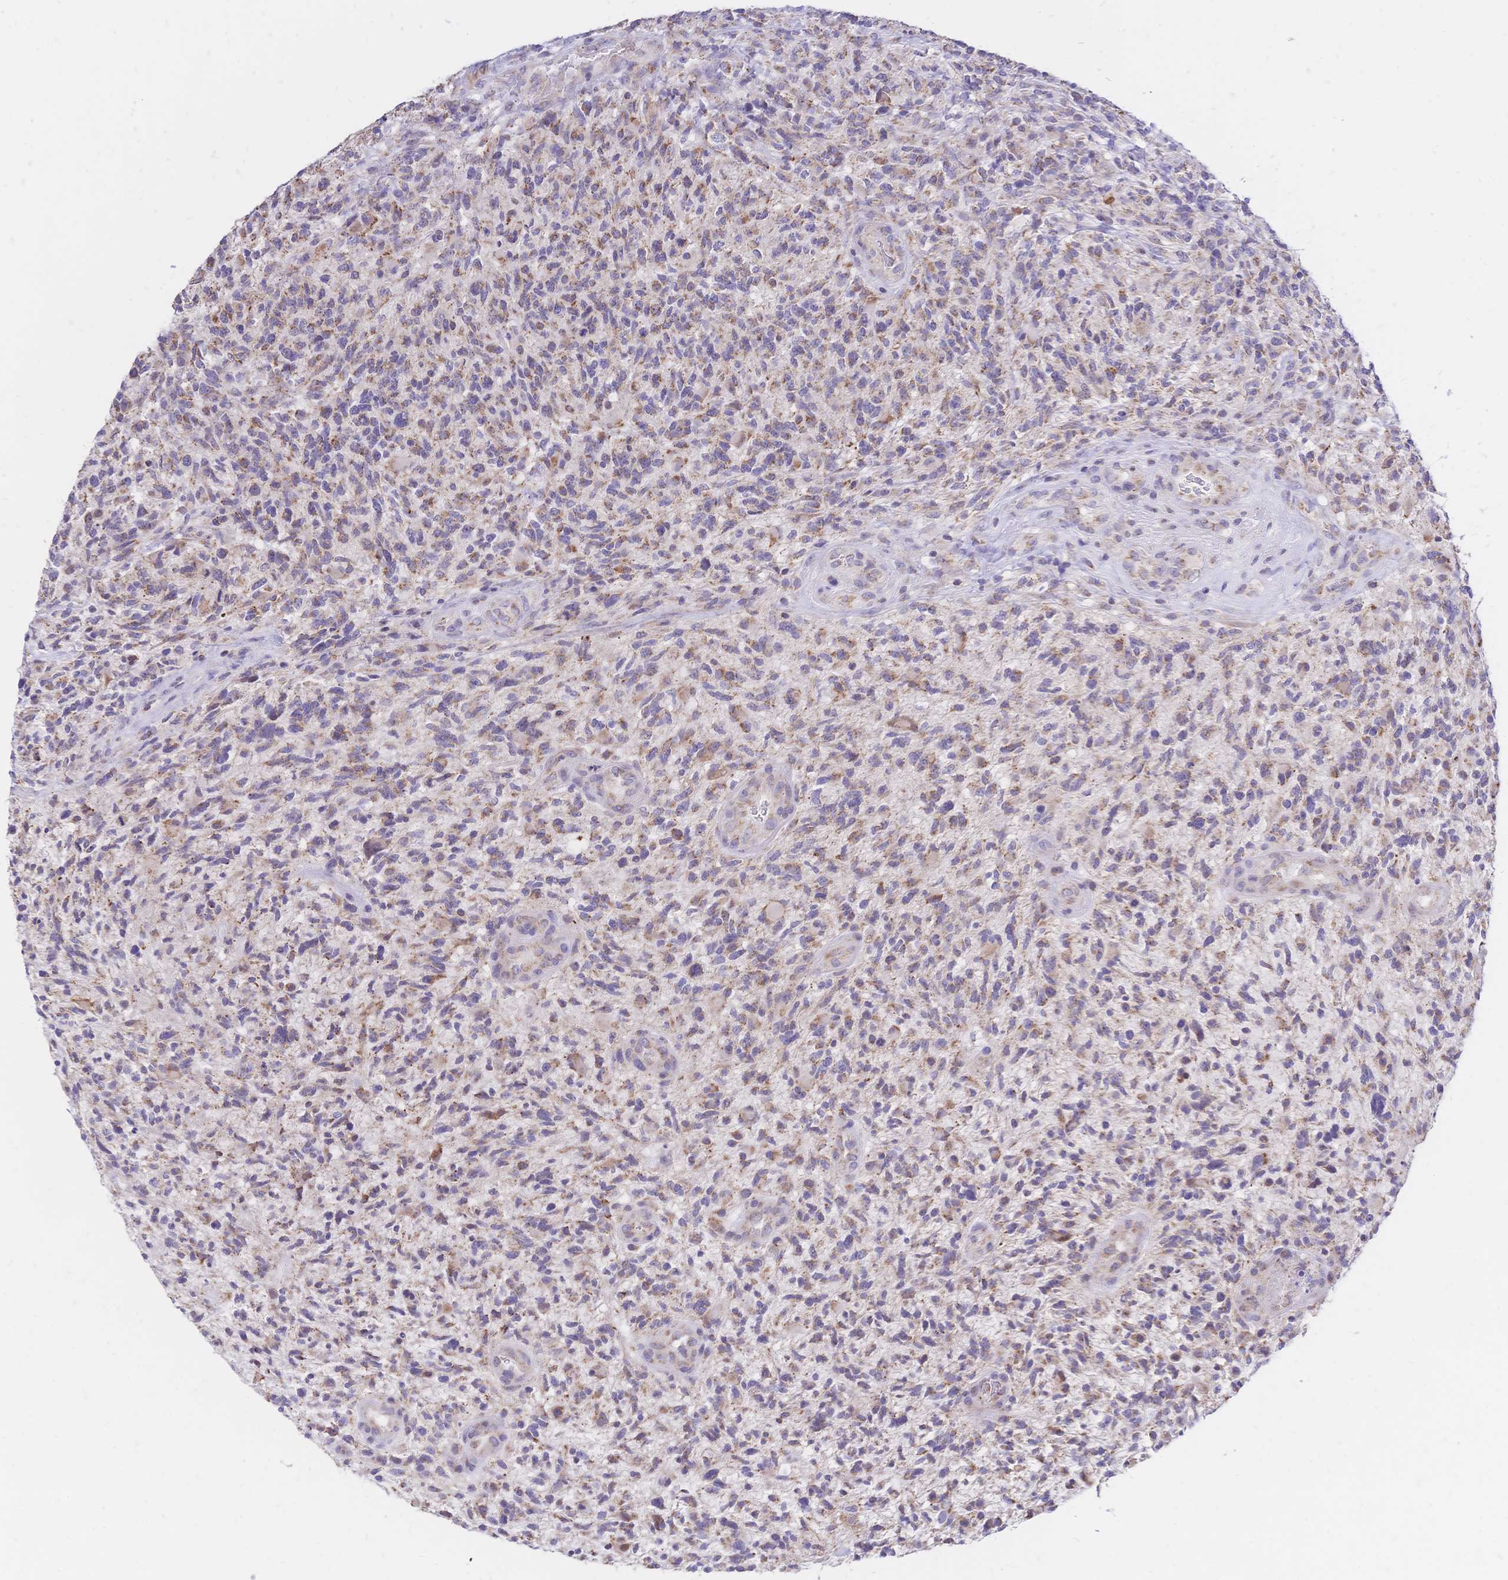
{"staining": {"intensity": "moderate", "quantity": "25%-75%", "location": "cytoplasmic/membranous"}, "tissue": "glioma", "cell_type": "Tumor cells", "image_type": "cancer", "snomed": [{"axis": "morphology", "description": "Glioma, malignant, High grade"}, {"axis": "topography", "description": "Brain"}], "caption": "A brown stain labels moderate cytoplasmic/membranous positivity of a protein in glioma tumor cells.", "gene": "CLEC18B", "patient": {"sex": "female", "age": 71}}